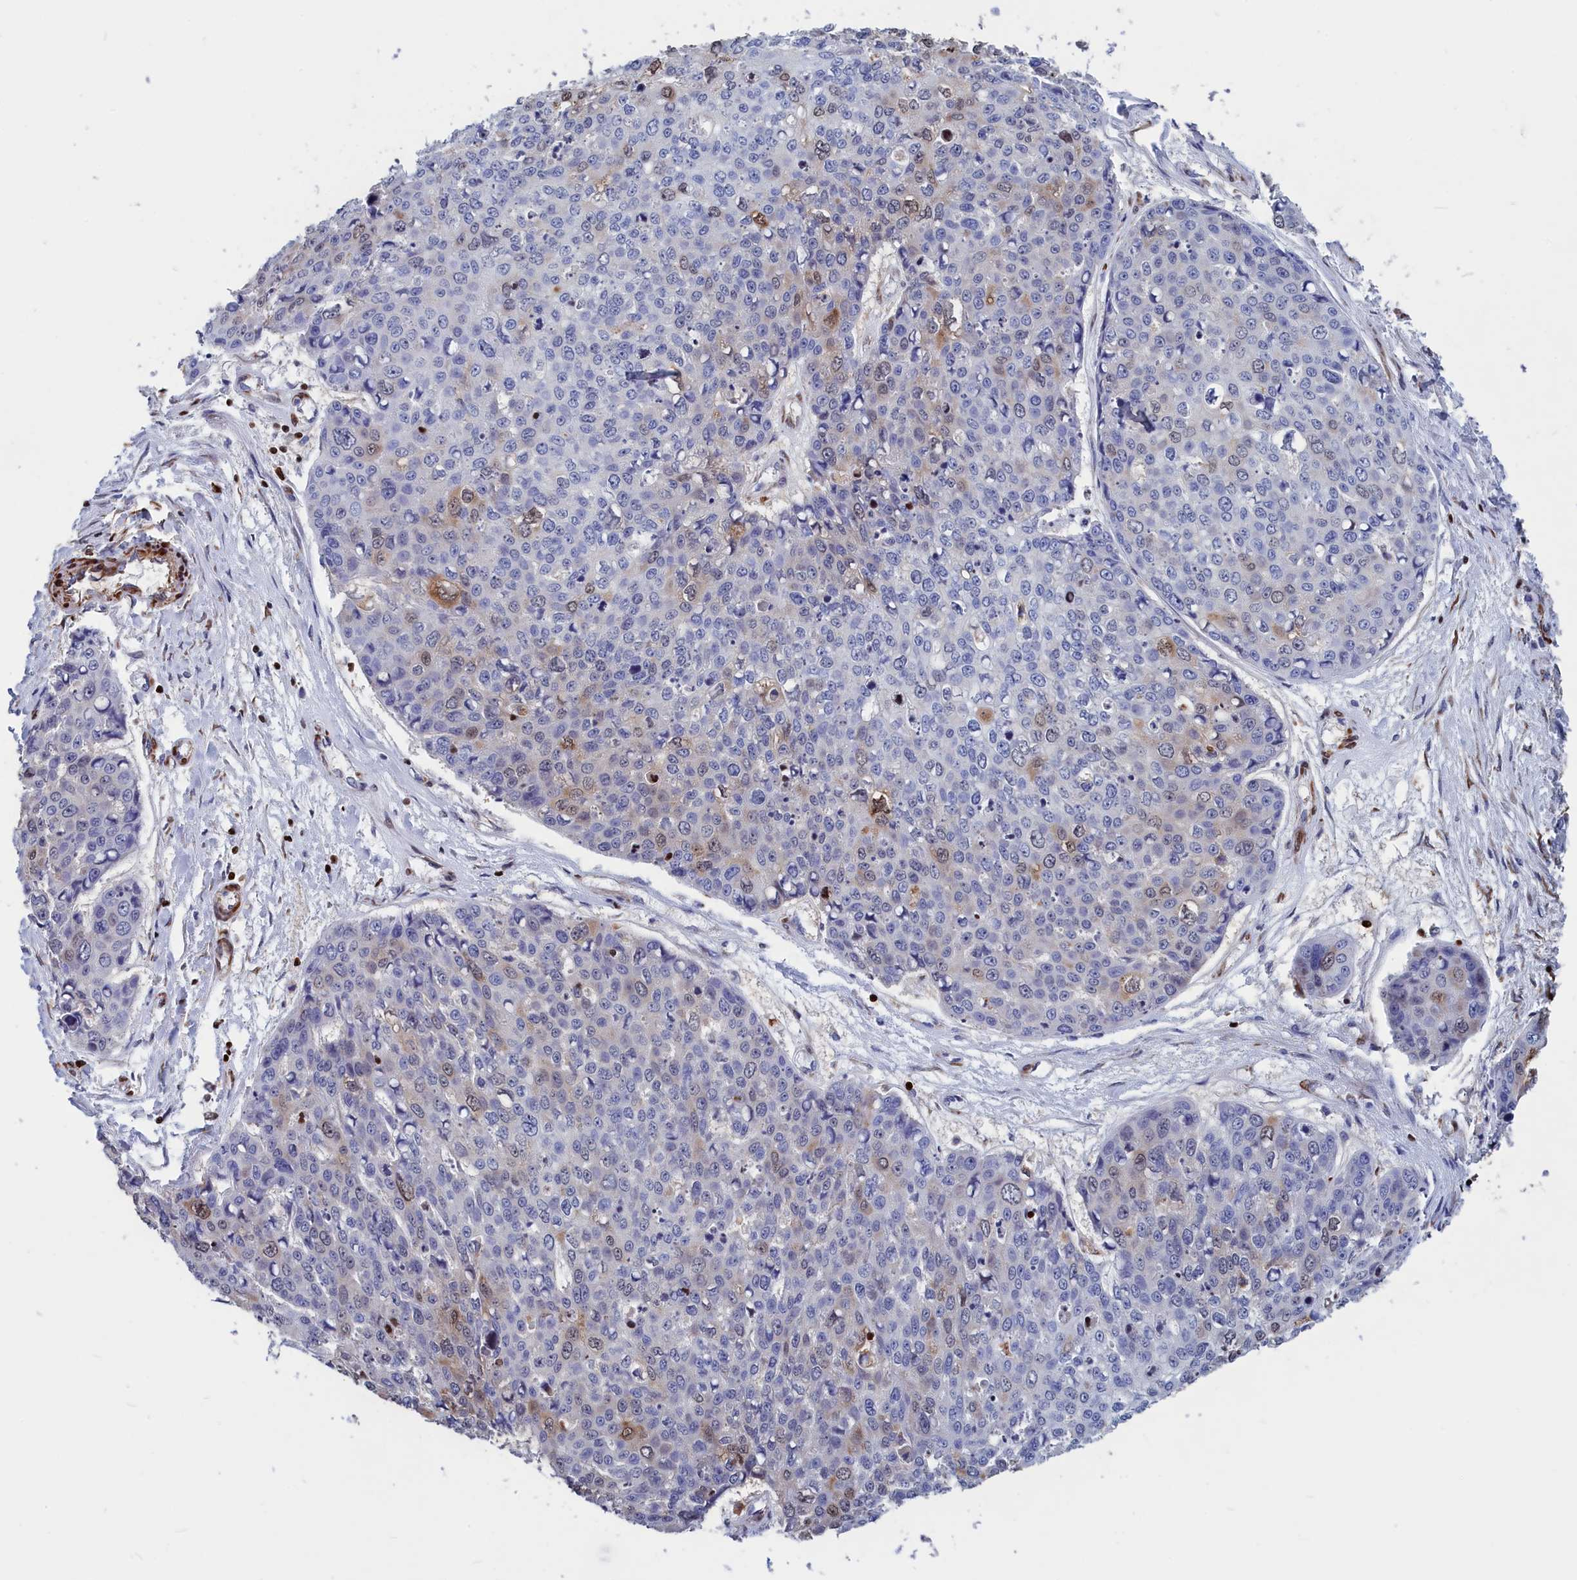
{"staining": {"intensity": "weak", "quantity": "<25%", "location": "nuclear"}, "tissue": "skin cancer", "cell_type": "Tumor cells", "image_type": "cancer", "snomed": [{"axis": "morphology", "description": "Squamous cell carcinoma, NOS"}, {"axis": "topography", "description": "Skin"}], "caption": "An IHC image of squamous cell carcinoma (skin) is shown. There is no staining in tumor cells of squamous cell carcinoma (skin).", "gene": "CRIP1", "patient": {"sex": "female", "age": 44}}